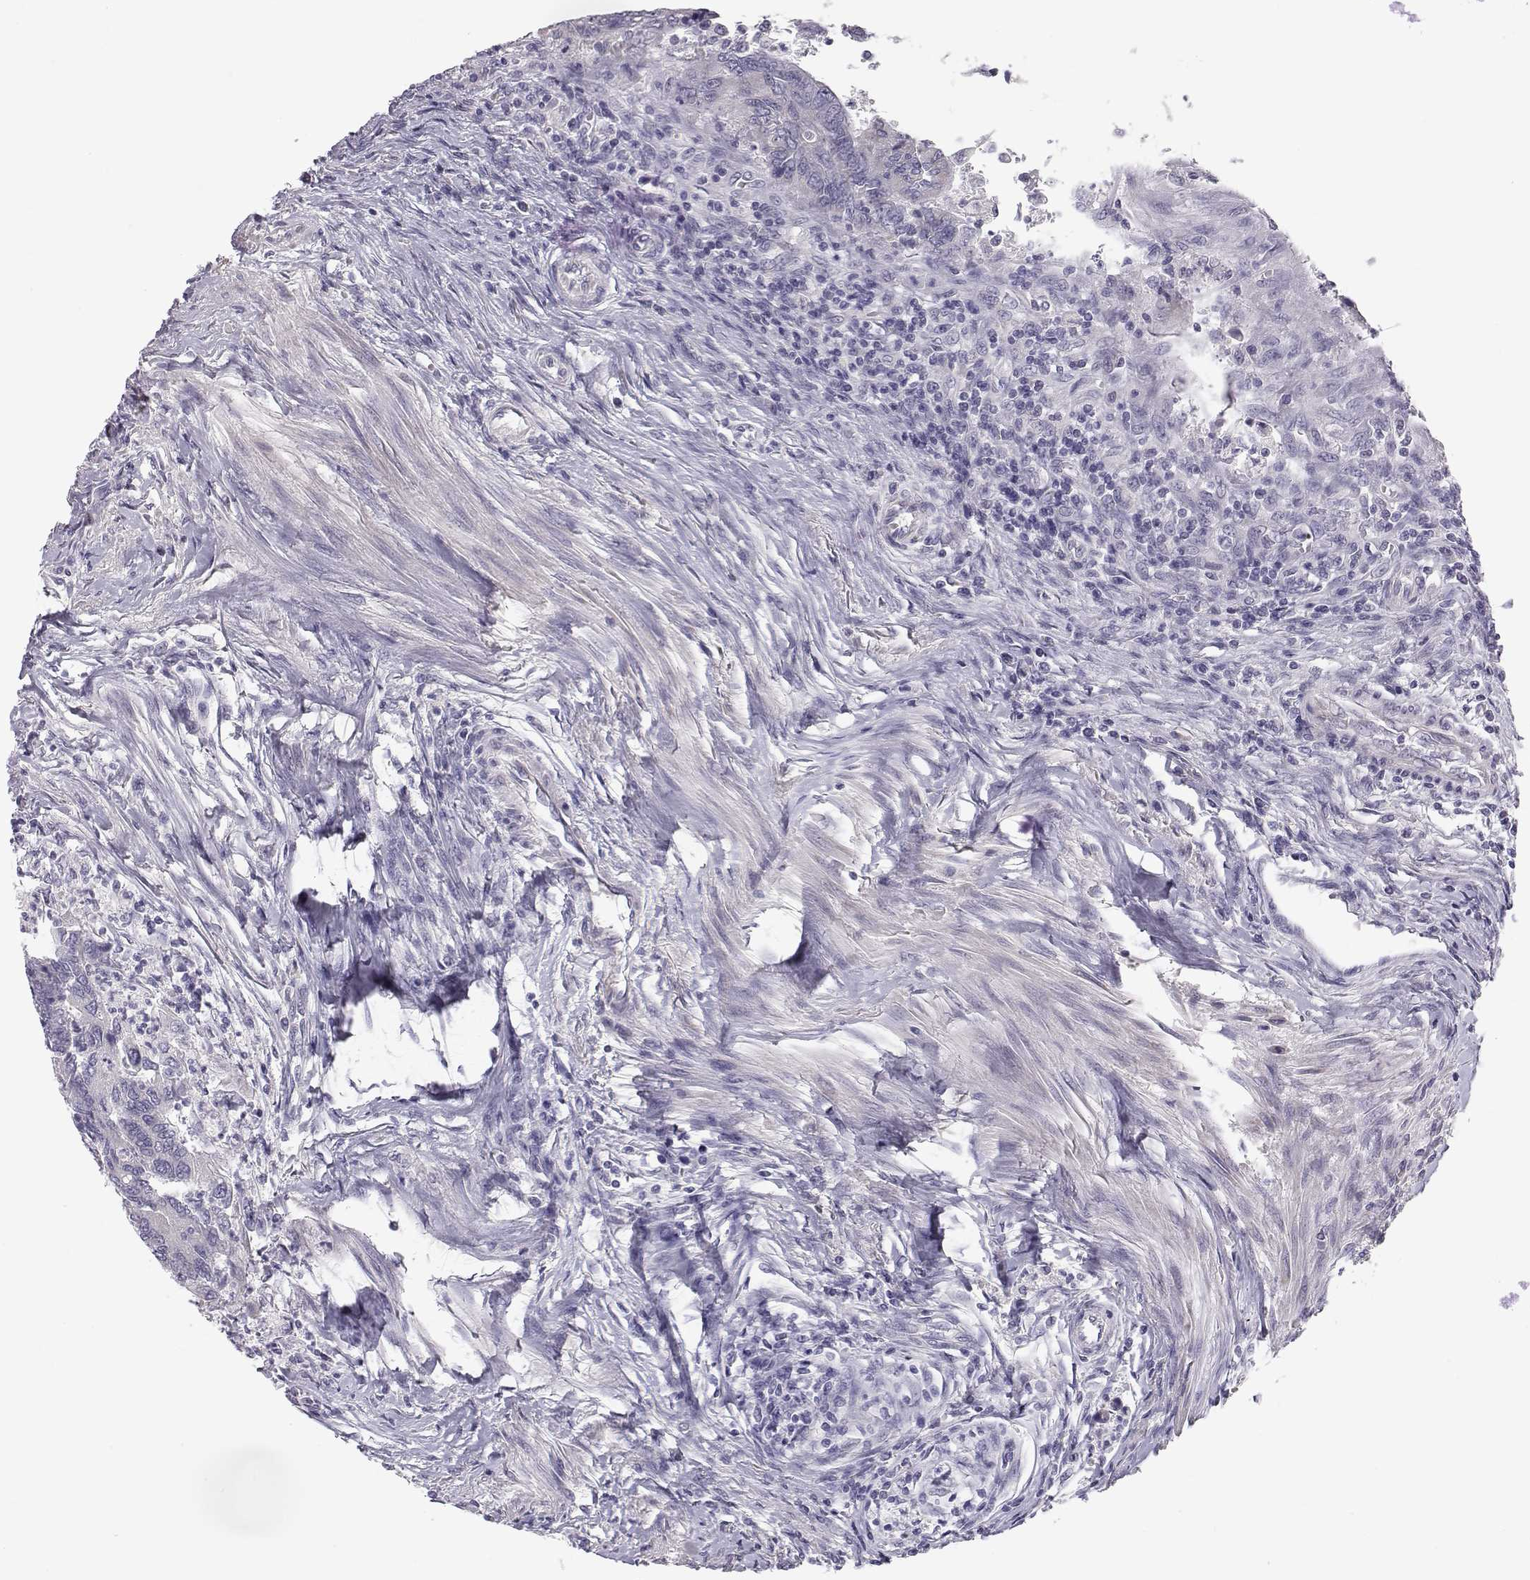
{"staining": {"intensity": "negative", "quantity": "none", "location": "none"}, "tissue": "colorectal cancer", "cell_type": "Tumor cells", "image_type": "cancer", "snomed": [{"axis": "morphology", "description": "Adenocarcinoma, NOS"}, {"axis": "topography", "description": "Colon"}], "caption": "This is a photomicrograph of immunohistochemistry (IHC) staining of colorectal cancer, which shows no positivity in tumor cells.", "gene": "KCNMB4", "patient": {"sex": "female", "age": 67}}